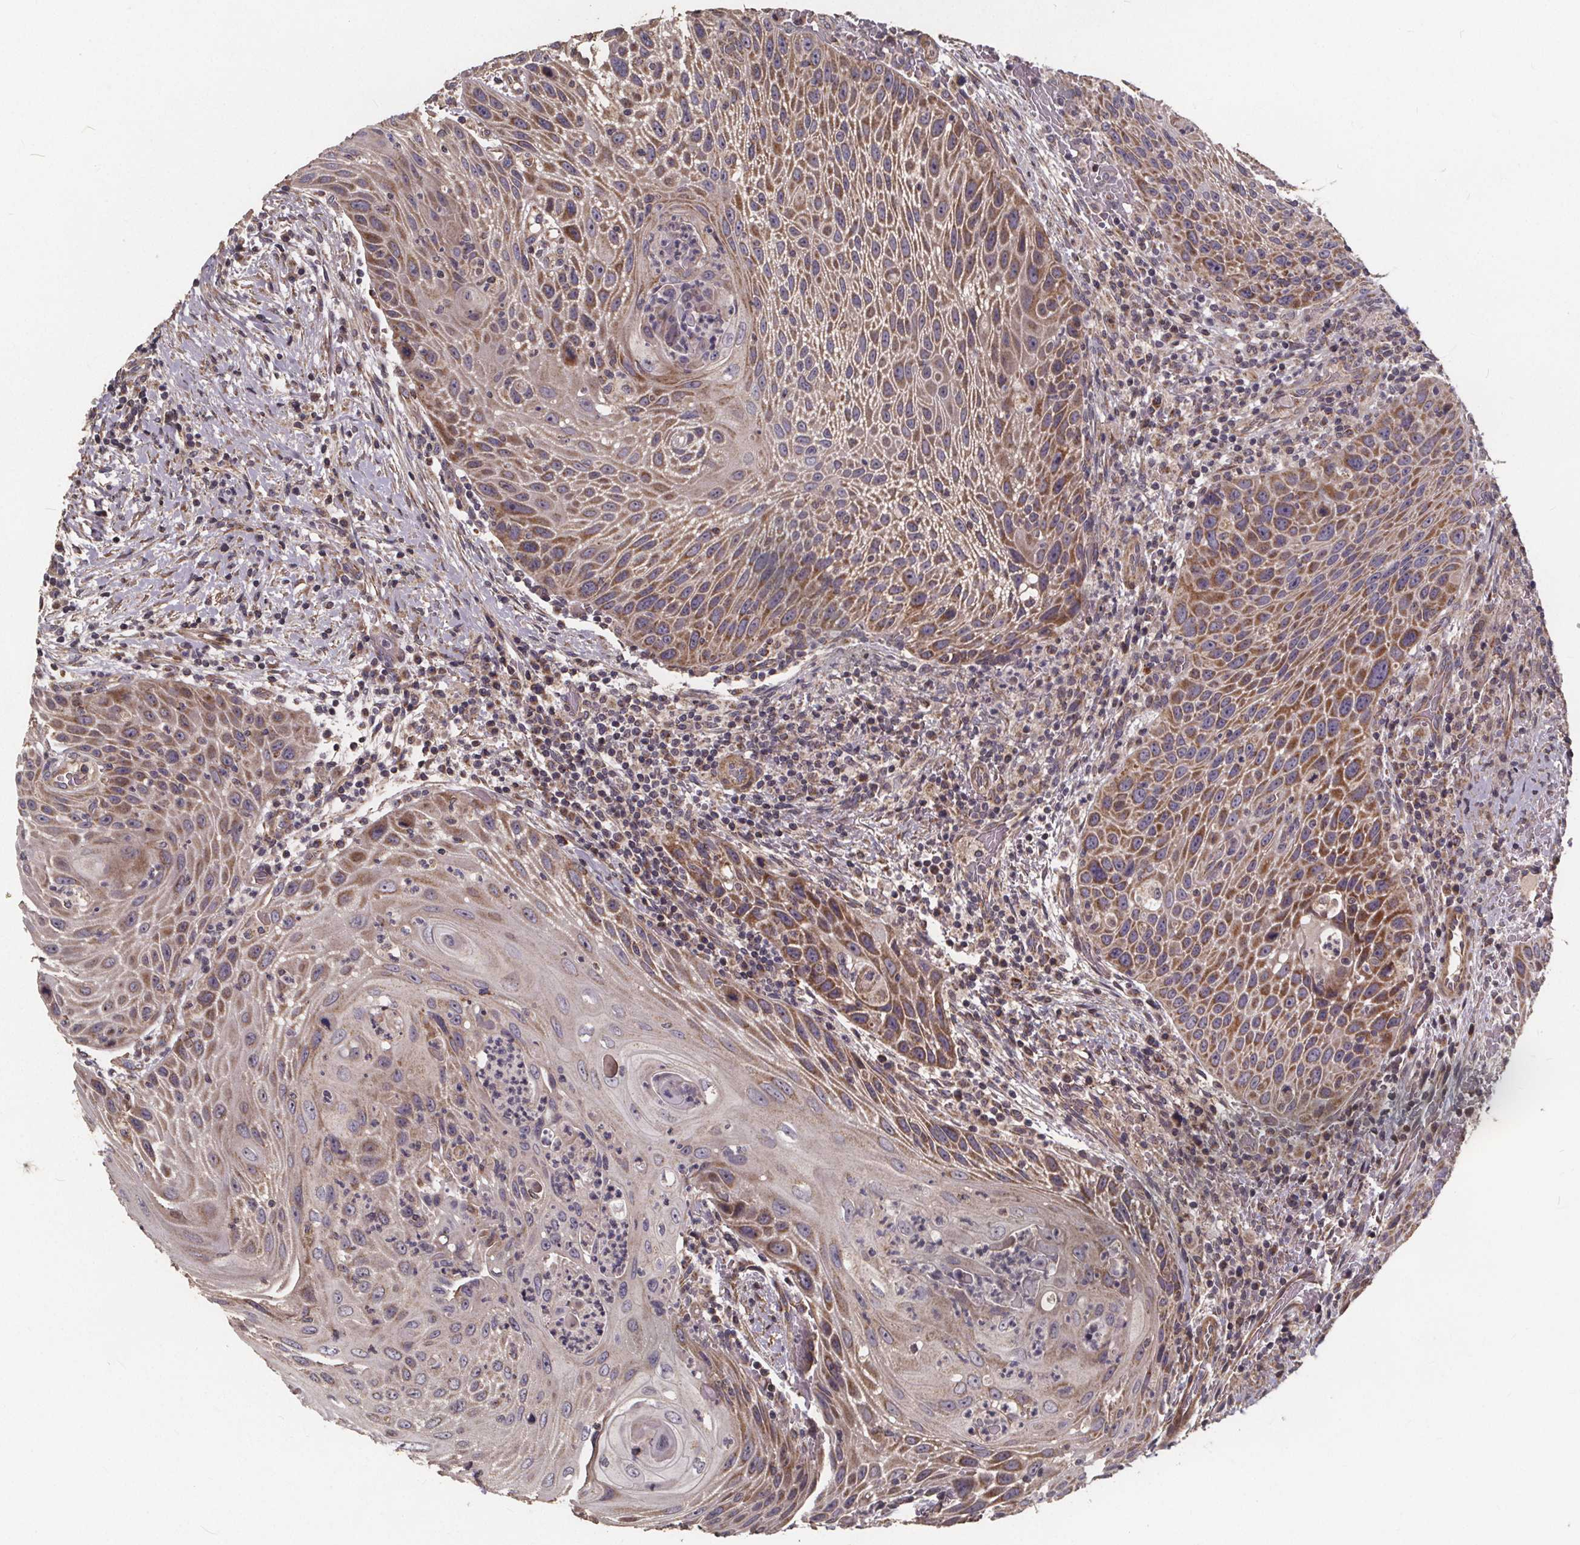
{"staining": {"intensity": "moderate", "quantity": ">75%", "location": "cytoplasmic/membranous"}, "tissue": "head and neck cancer", "cell_type": "Tumor cells", "image_type": "cancer", "snomed": [{"axis": "morphology", "description": "Squamous cell carcinoma, NOS"}, {"axis": "topography", "description": "Head-Neck"}], "caption": "Protein staining of squamous cell carcinoma (head and neck) tissue shows moderate cytoplasmic/membranous expression in approximately >75% of tumor cells.", "gene": "YME1L1", "patient": {"sex": "male", "age": 69}}